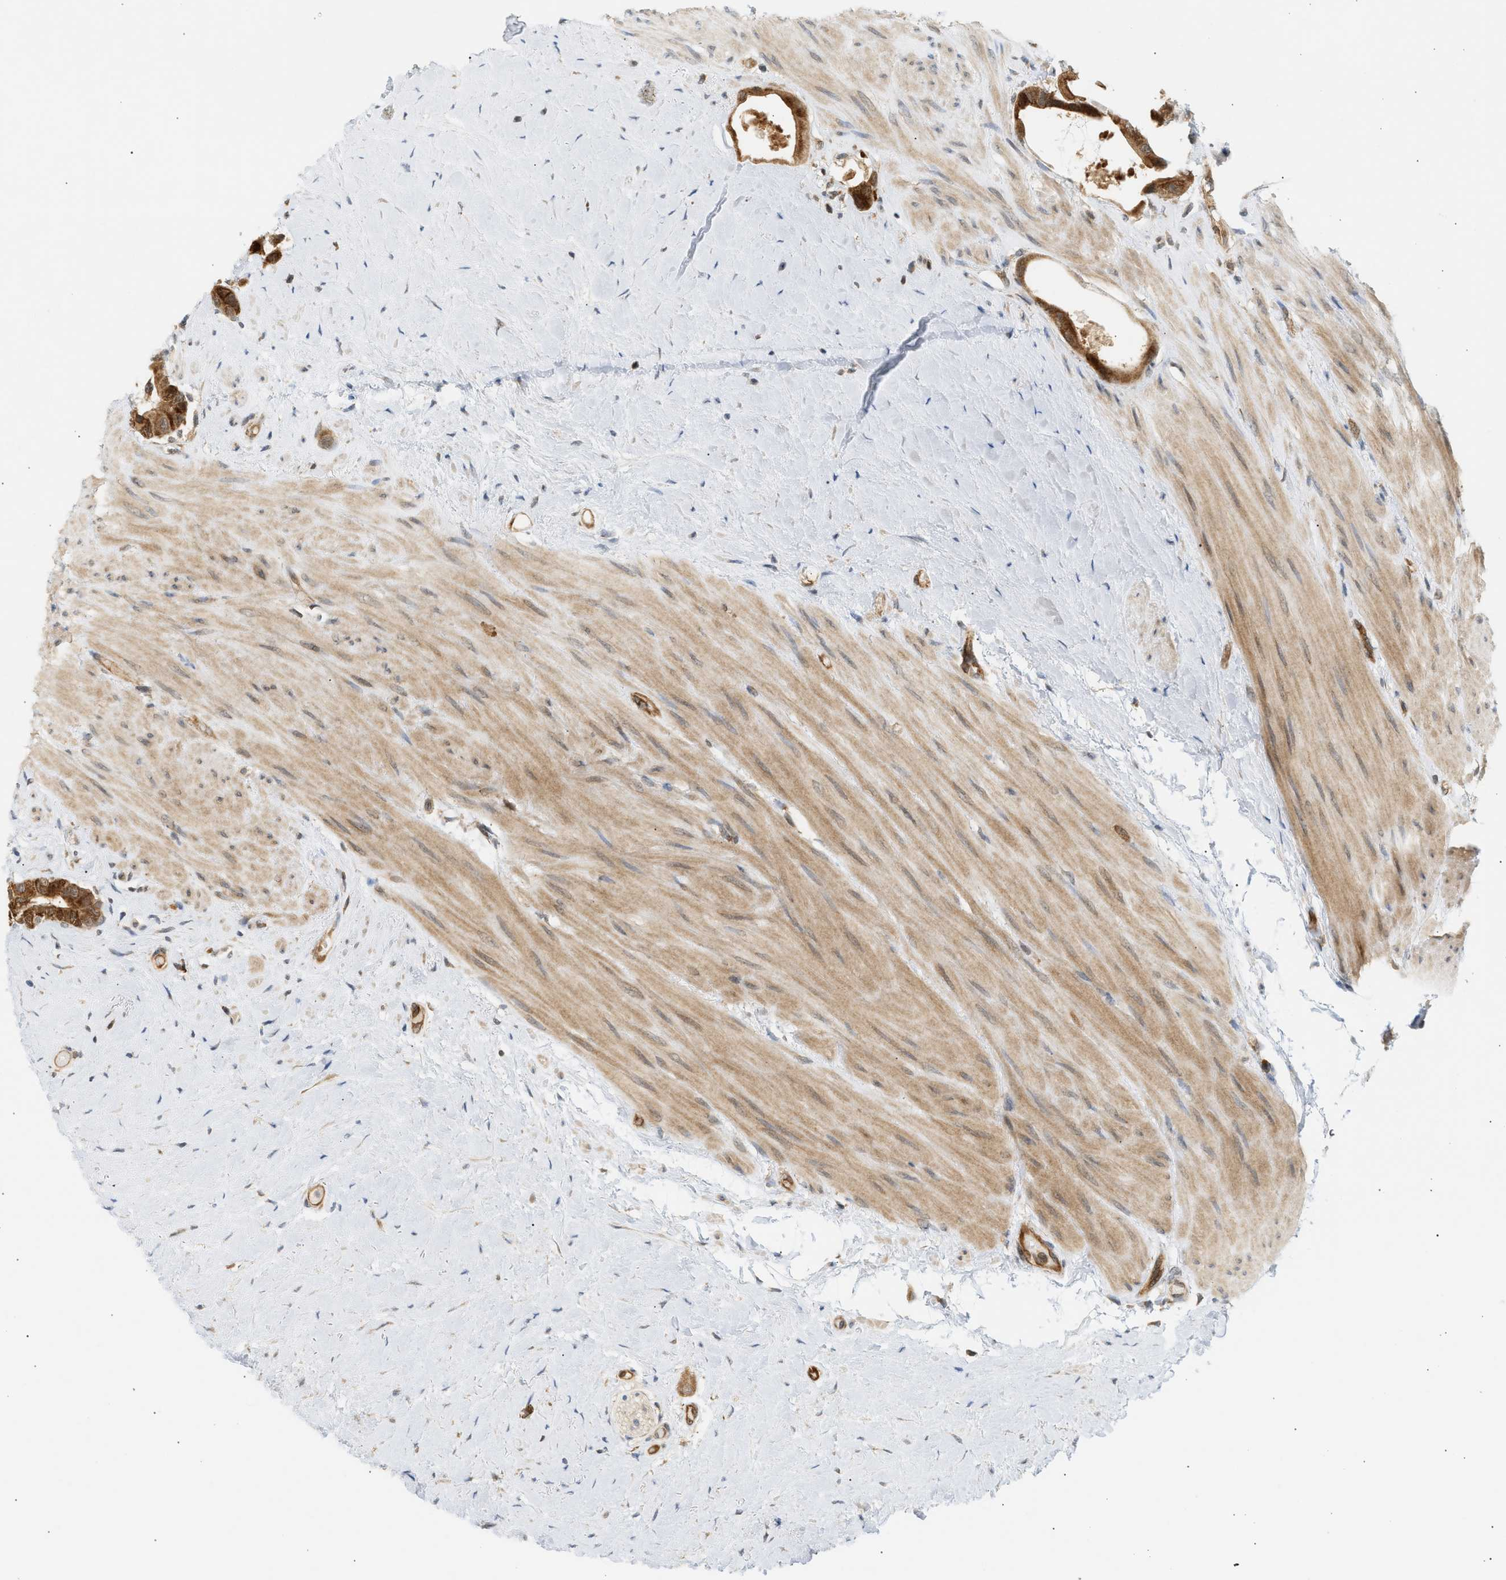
{"staining": {"intensity": "strong", "quantity": ">75%", "location": "cytoplasmic/membranous"}, "tissue": "colorectal cancer", "cell_type": "Tumor cells", "image_type": "cancer", "snomed": [{"axis": "morphology", "description": "Adenocarcinoma, NOS"}, {"axis": "topography", "description": "Rectum"}], "caption": "Immunohistochemistry of human colorectal cancer exhibits high levels of strong cytoplasmic/membranous expression in approximately >75% of tumor cells. (IHC, brightfield microscopy, high magnification).", "gene": "SHC1", "patient": {"sex": "male", "age": 51}}